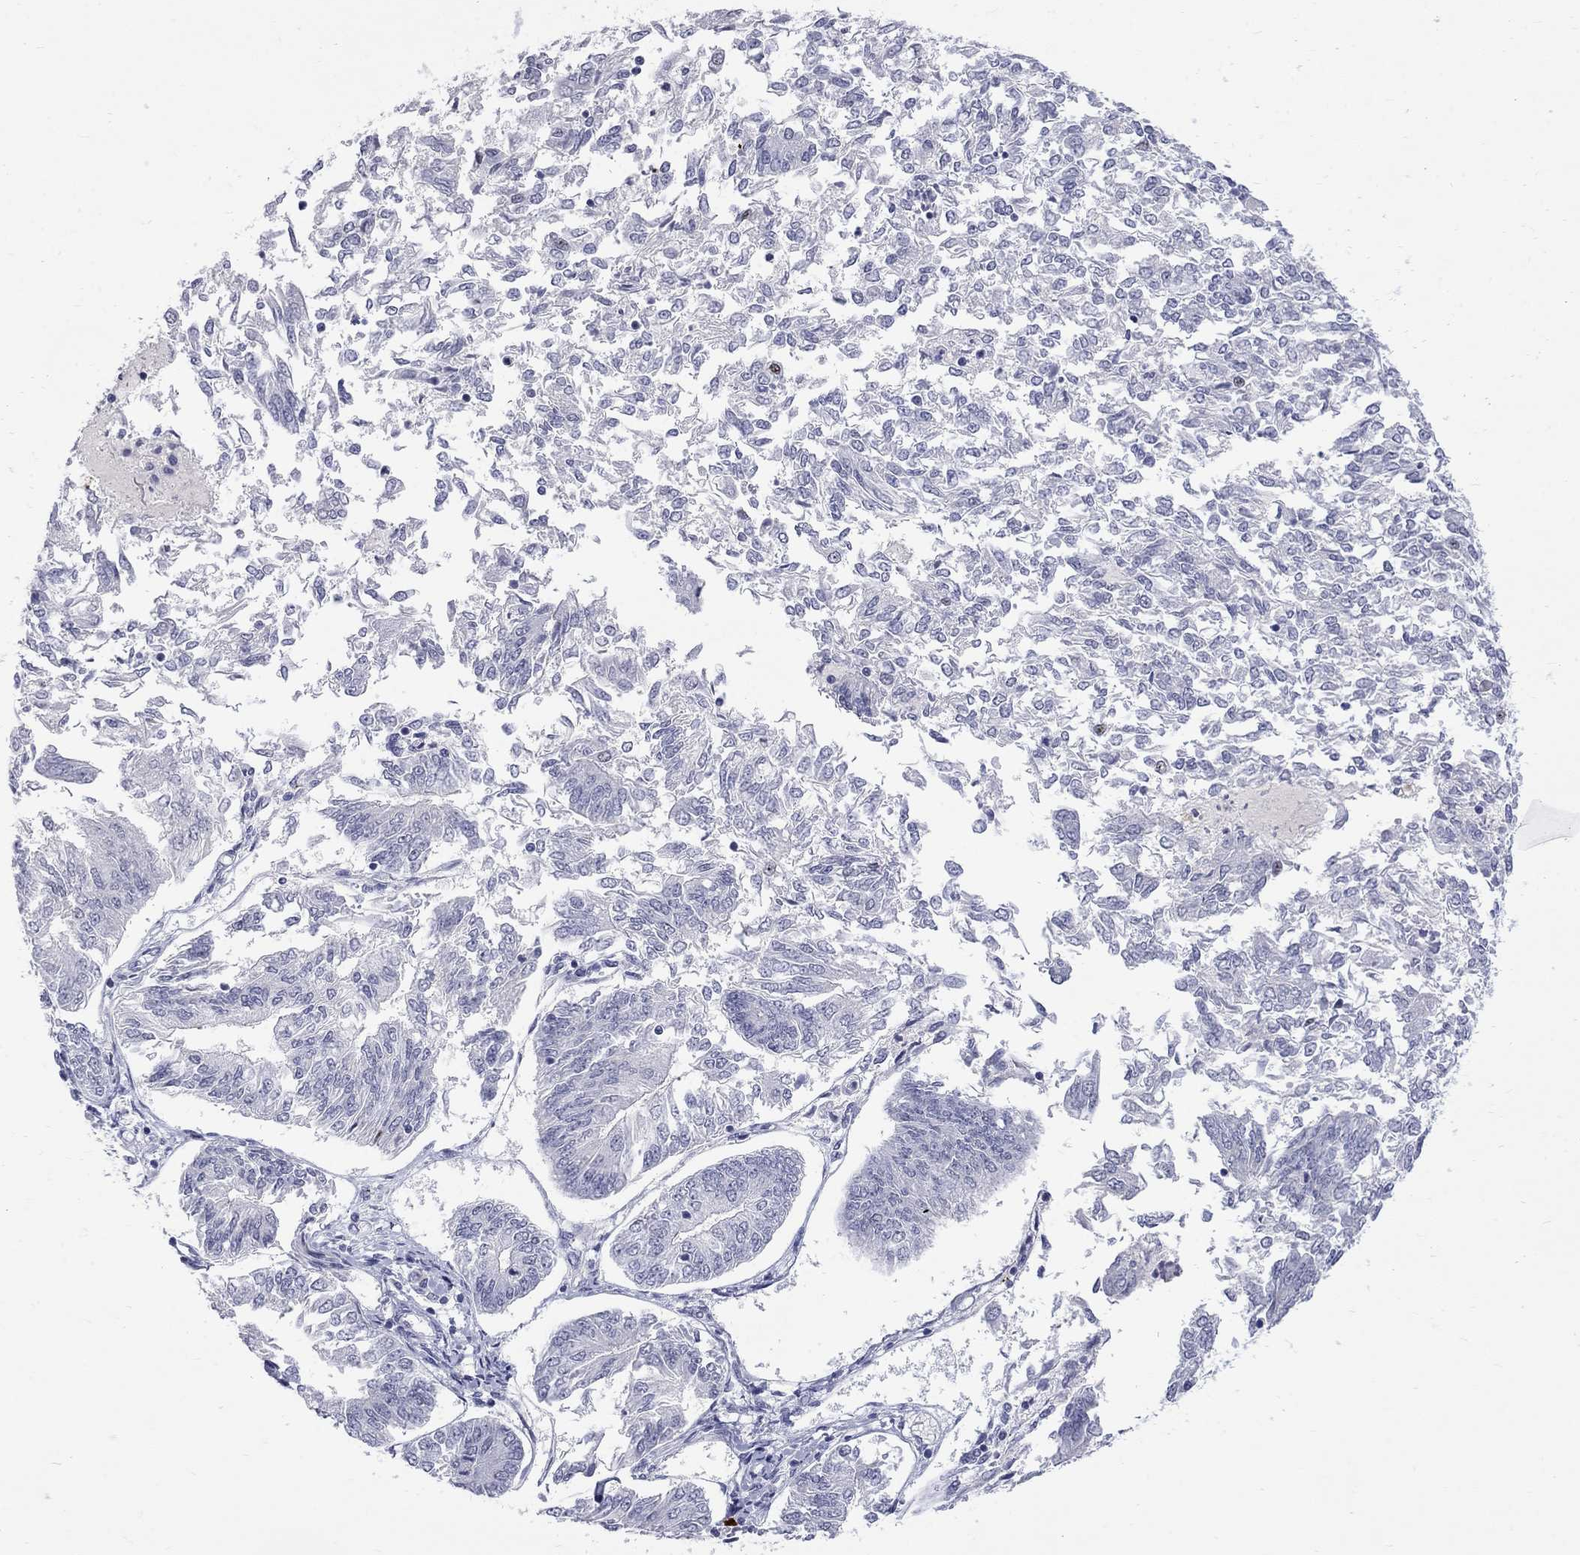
{"staining": {"intensity": "negative", "quantity": "none", "location": "none"}, "tissue": "endometrial cancer", "cell_type": "Tumor cells", "image_type": "cancer", "snomed": [{"axis": "morphology", "description": "Adenocarcinoma, NOS"}, {"axis": "topography", "description": "Endometrium"}], "caption": "The image exhibits no staining of tumor cells in endometrial cancer (adenocarcinoma).", "gene": "CTNND2", "patient": {"sex": "female", "age": 58}}